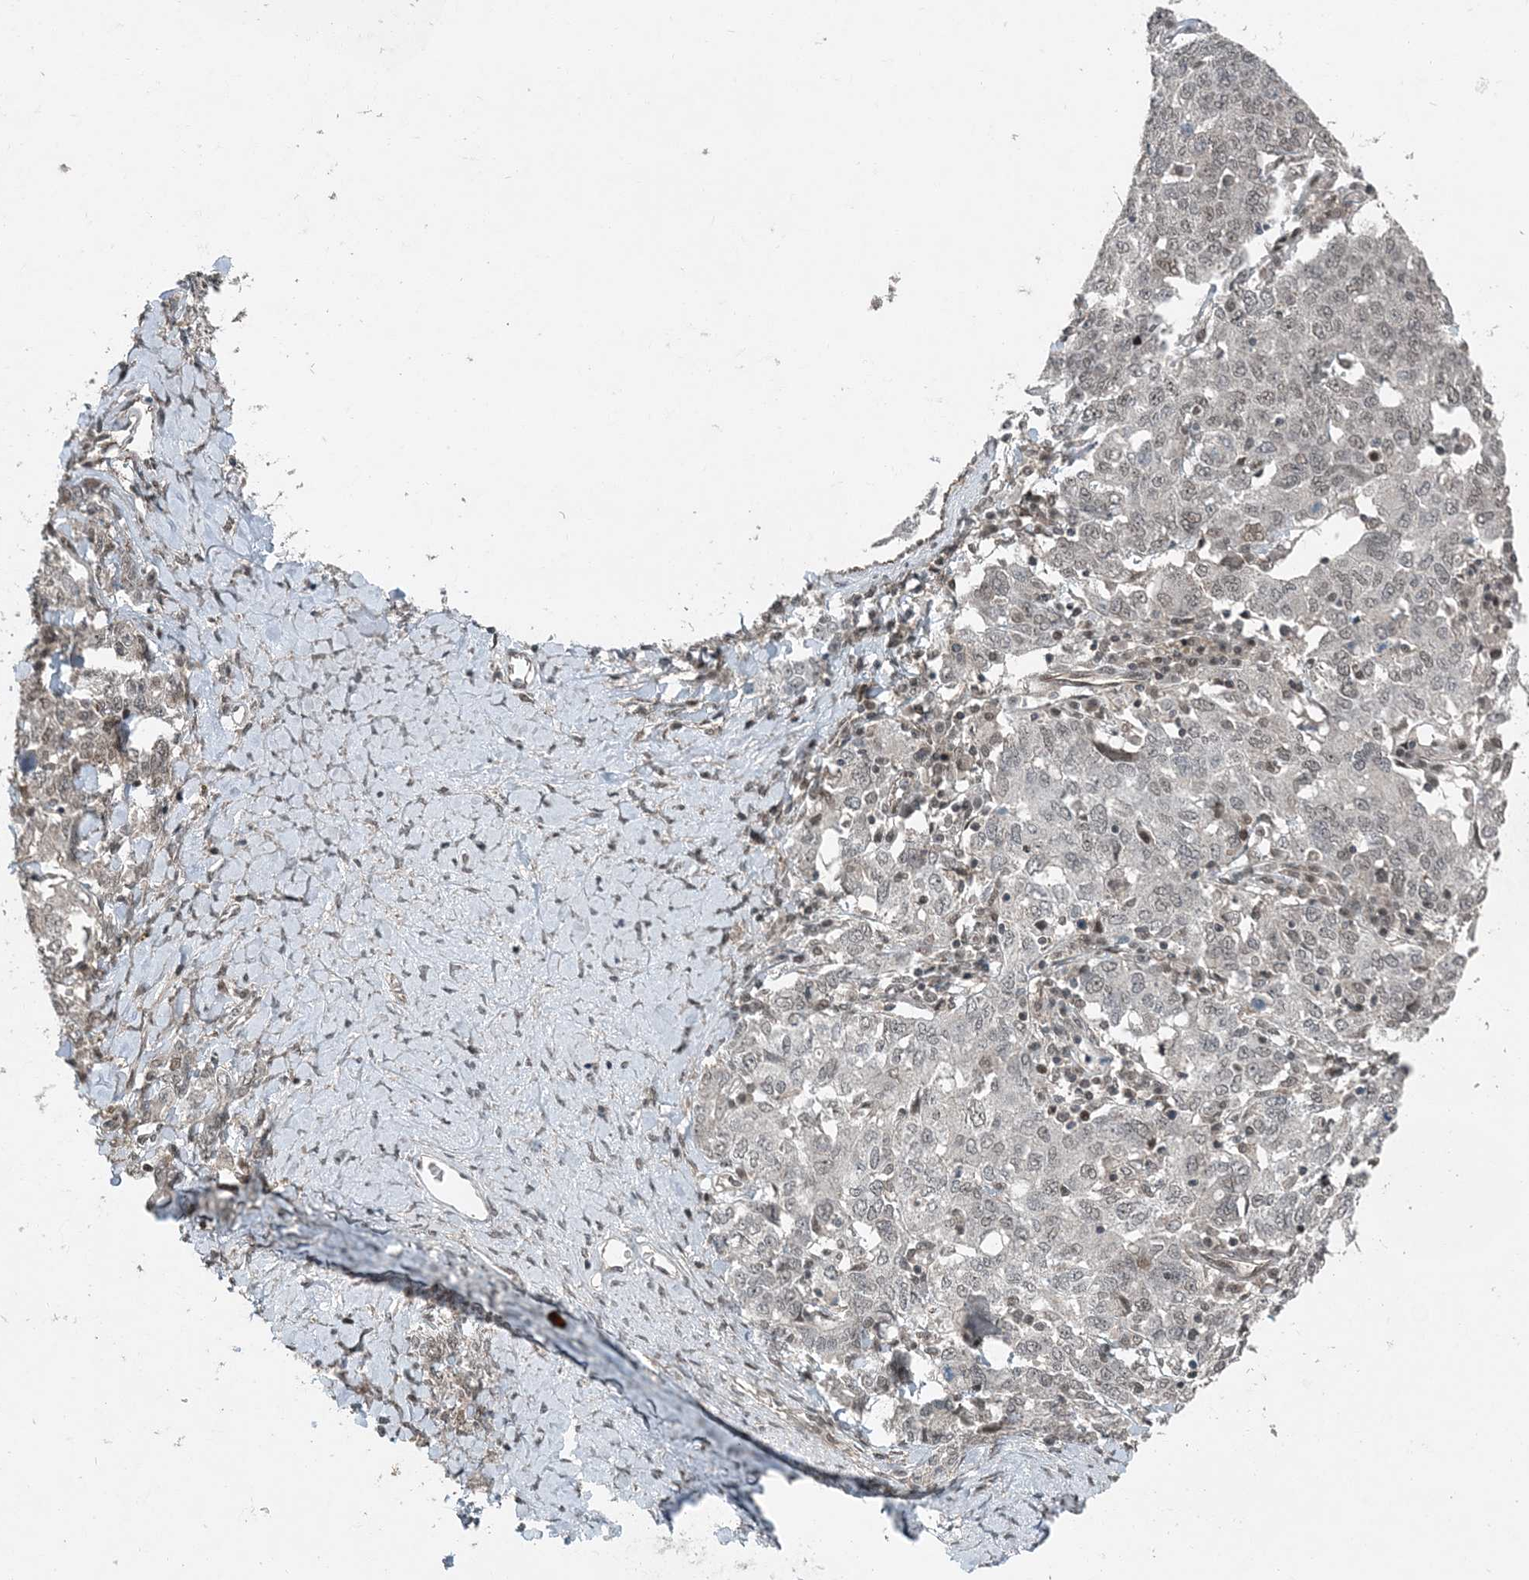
{"staining": {"intensity": "weak", "quantity": ">75%", "location": "nuclear"}, "tissue": "ovarian cancer", "cell_type": "Tumor cells", "image_type": "cancer", "snomed": [{"axis": "morphology", "description": "Carcinoma, endometroid"}, {"axis": "topography", "description": "Ovary"}], "caption": "Tumor cells display low levels of weak nuclear positivity in approximately >75% of cells in ovarian cancer.", "gene": "COPS7B", "patient": {"sex": "female", "age": 62}}